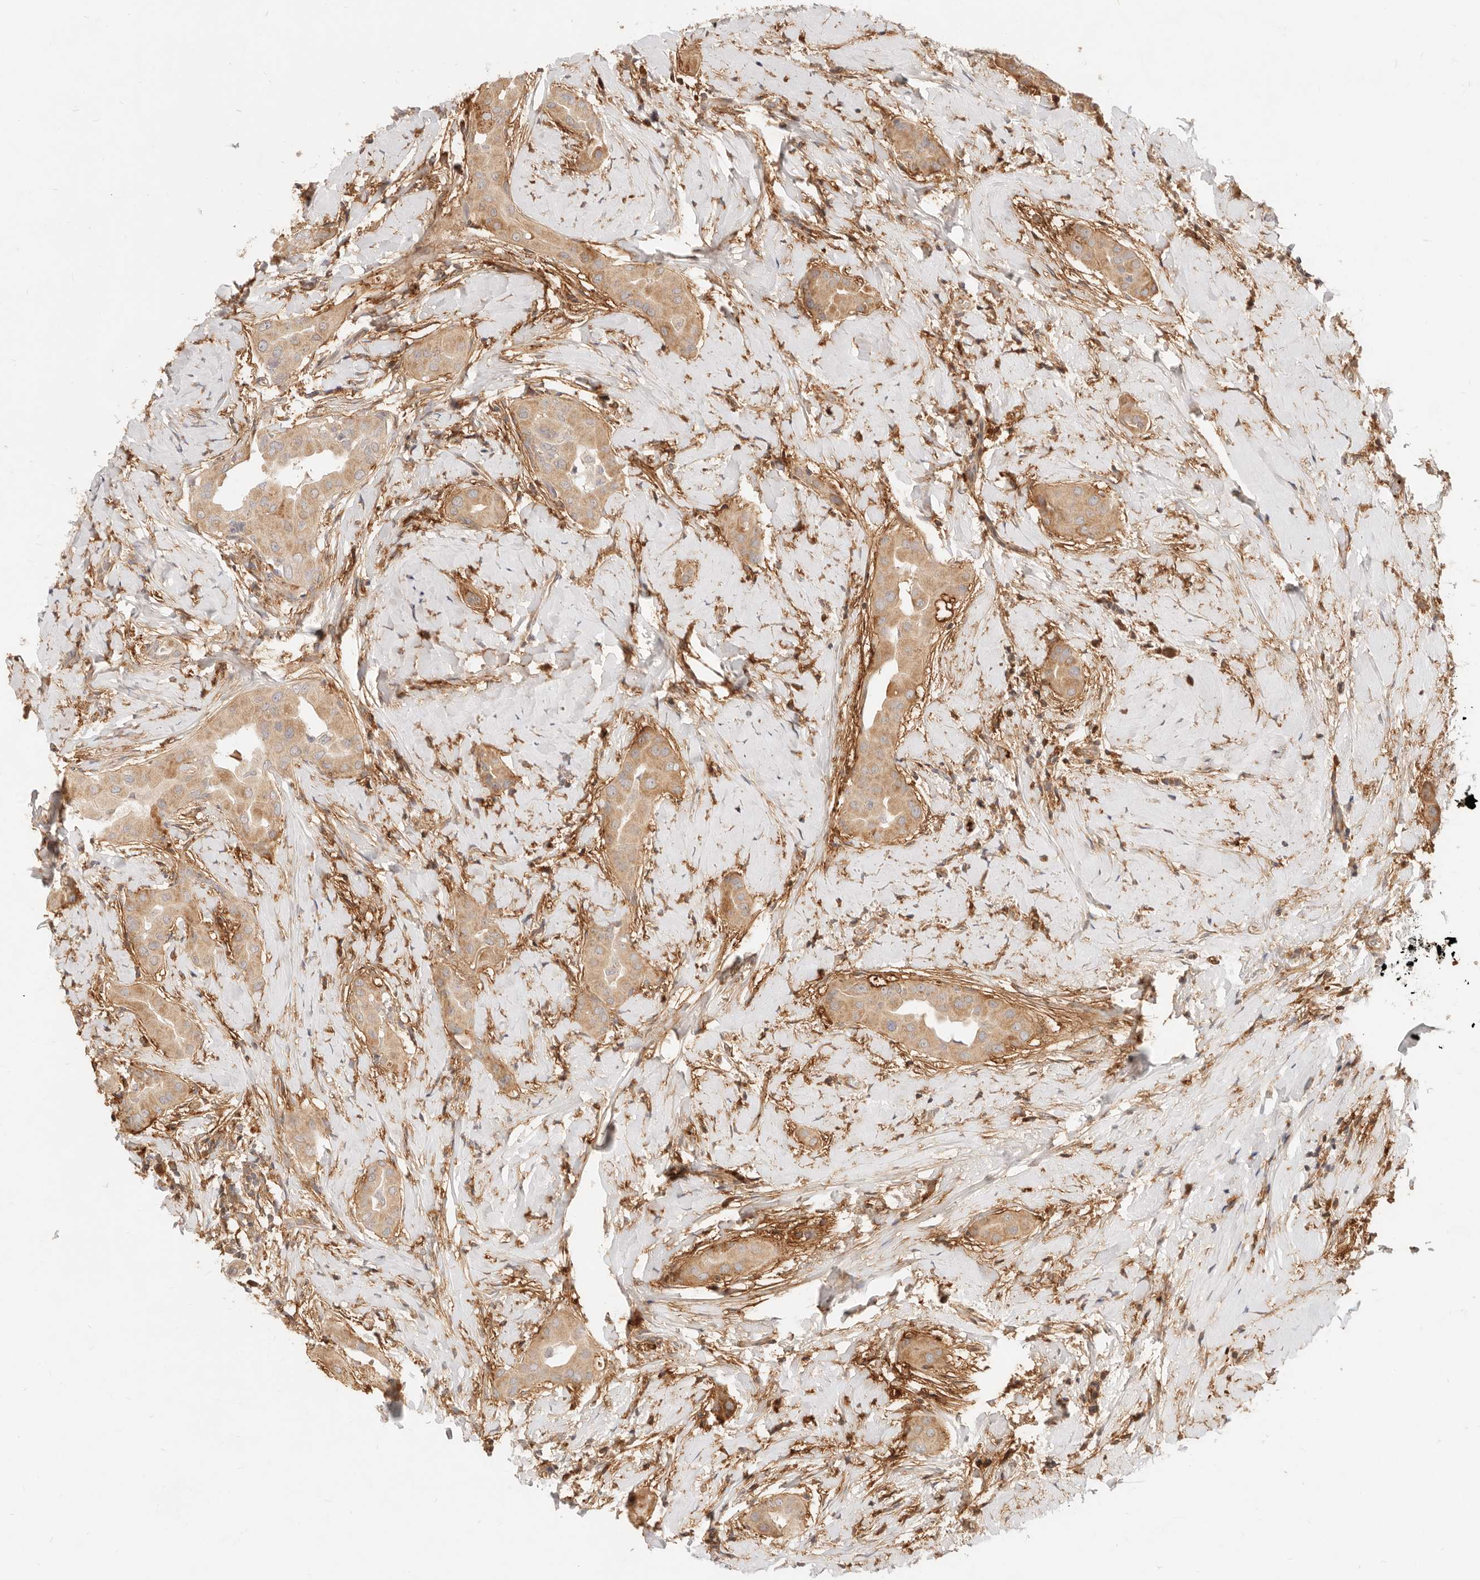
{"staining": {"intensity": "moderate", "quantity": ">75%", "location": "cytoplasmic/membranous"}, "tissue": "thyroid cancer", "cell_type": "Tumor cells", "image_type": "cancer", "snomed": [{"axis": "morphology", "description": "Papillary adenocarcinoma, NOS"}, {"axis": "topography", "description": "Thyroid gland"}], "caption": "Human thyroid cancer stained with a protein marker shows moderate staining in tumor cells.", "gene": "UBXN10", "patient": {"sex": "male", "age": 33}}